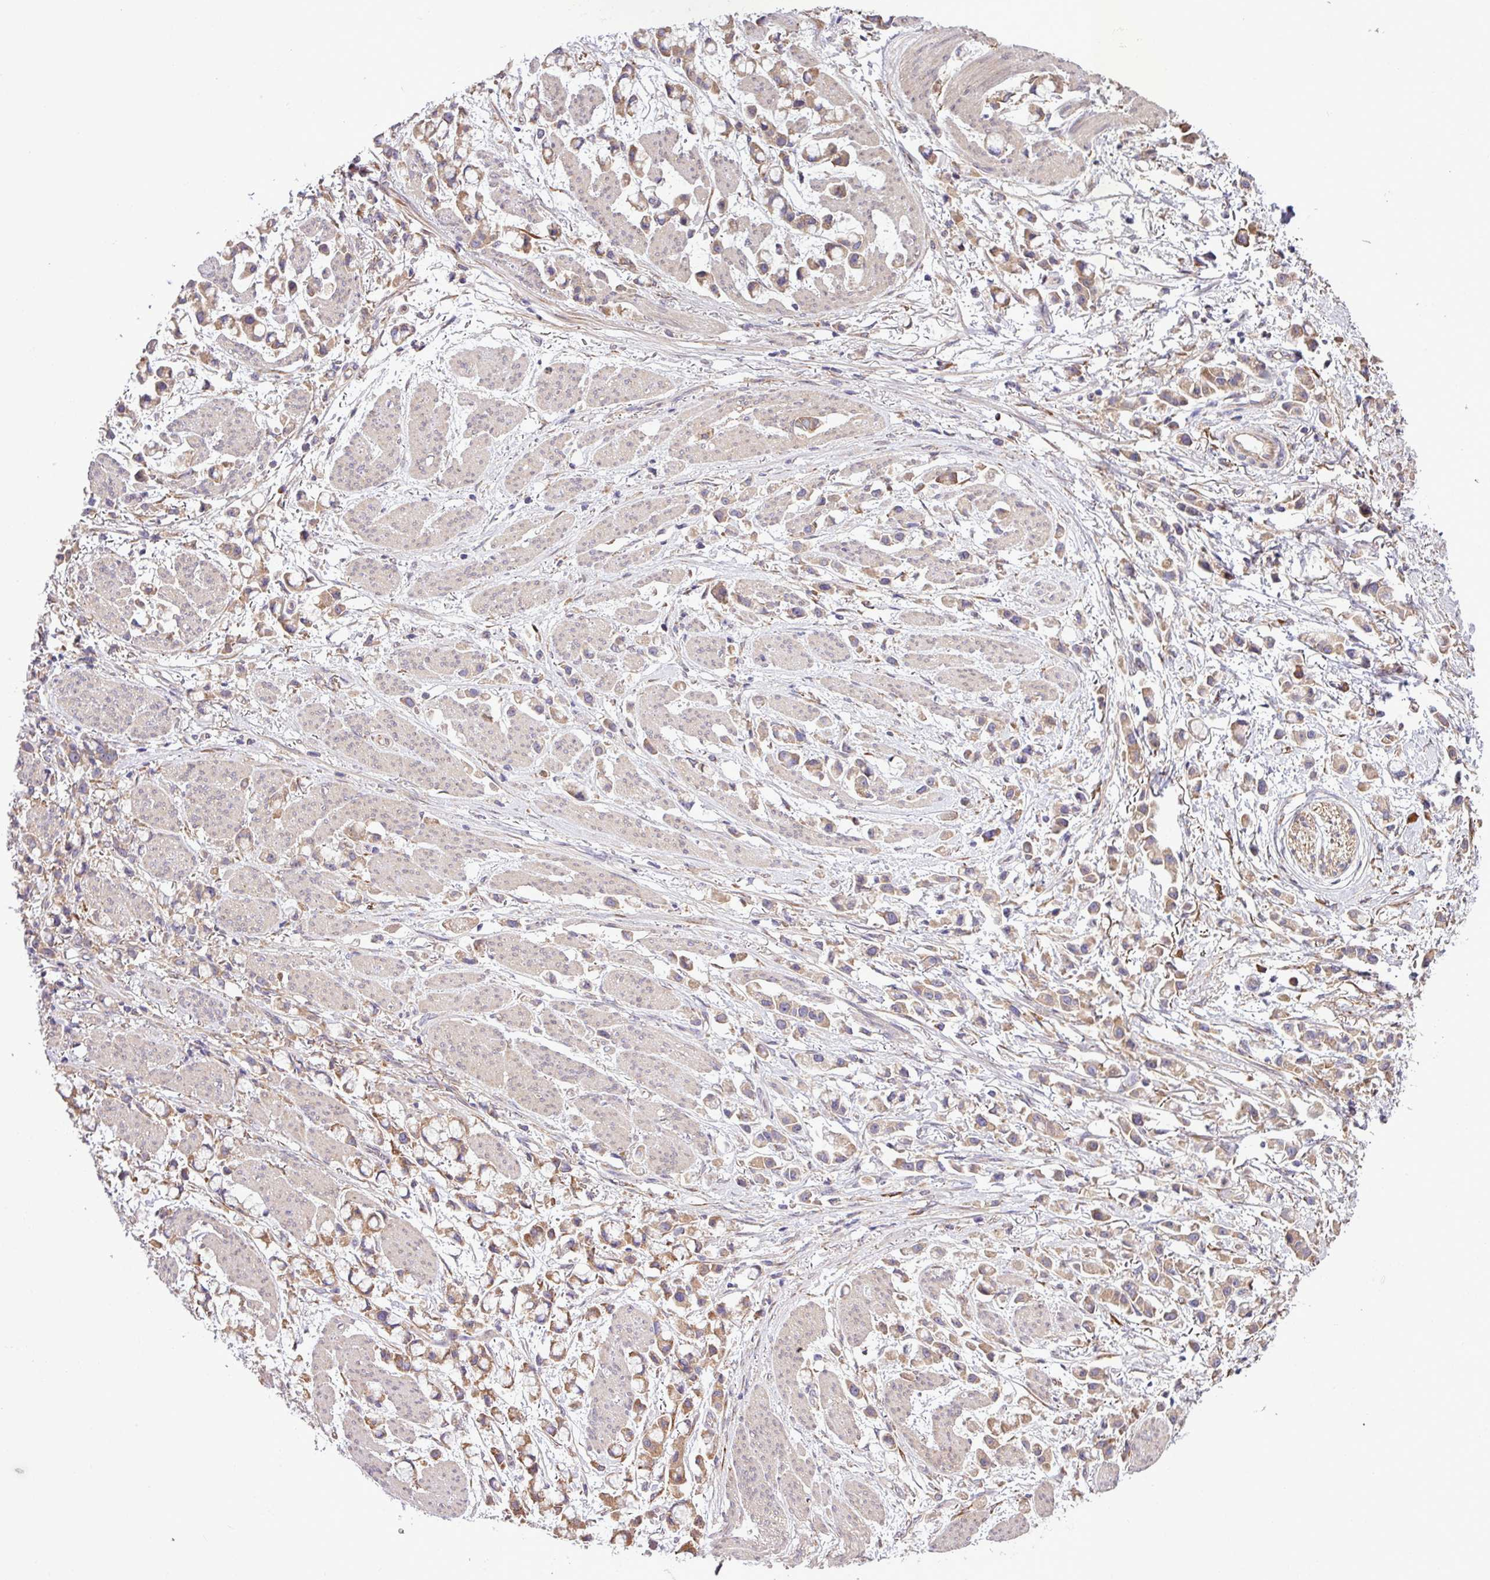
{"staining": {"intensity": "moderate", "quantity": "25%-75%", "location": "cytoplasmic/membranous"}, "tissue": "stomach cancer", "cell_type": "Tumor cells", "image_type": "cancer", "snomed": [{"axis": "morphology", "description": "Adenocarcinoma, NOS"}, {"axis": "topography", "description": "Stomach"}], "caption": "Immunohistochemical staining of stomach cancer reveals medium levels of moderate cytoplasmic/membranous staining in approximately 25%-75% of tumor cells.", "gene": "MEGF6", "patient": {"sex": "female", "age": 81}}